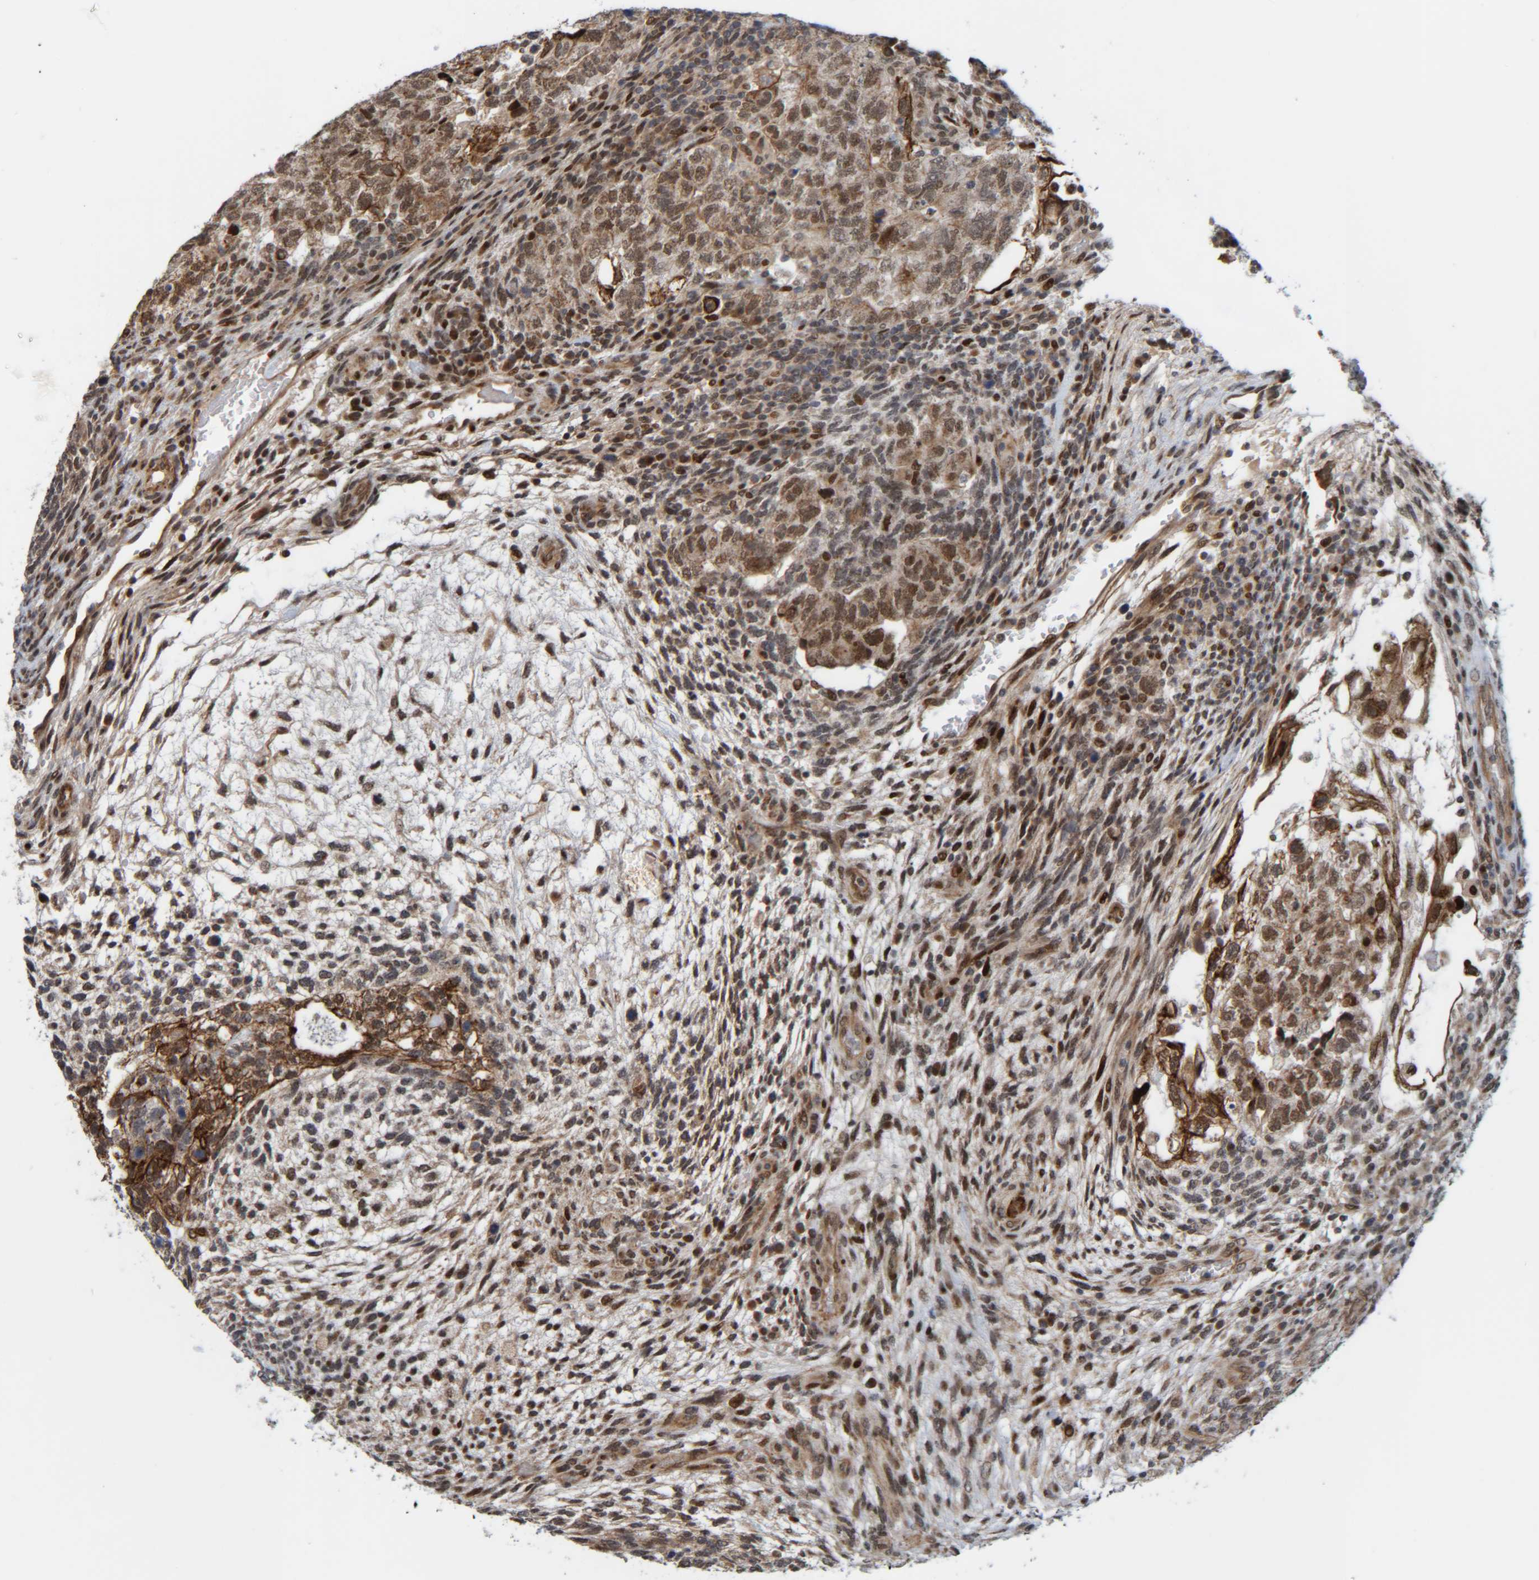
{"staining": {"intensity": "moderate", "quantity": ">75%", "location": "nuclear"}, "tissue": "testis cancer", "cell_type": "Tumor cells", "image_type": "cancer", "snomed": [{"axis": "morphology", "description": "Carcinoma, Embryonal, NOS"}, {"axis": "topography", "description": "Testis"}], "caption": "Embryonal carcinoma (testis) stained for a protein (brown) reveals moderate nuclear positive staining in approximately >75% of tumor cells.", "gene": "CCDC57", "patient": {"sex": "male", "age": 36}}